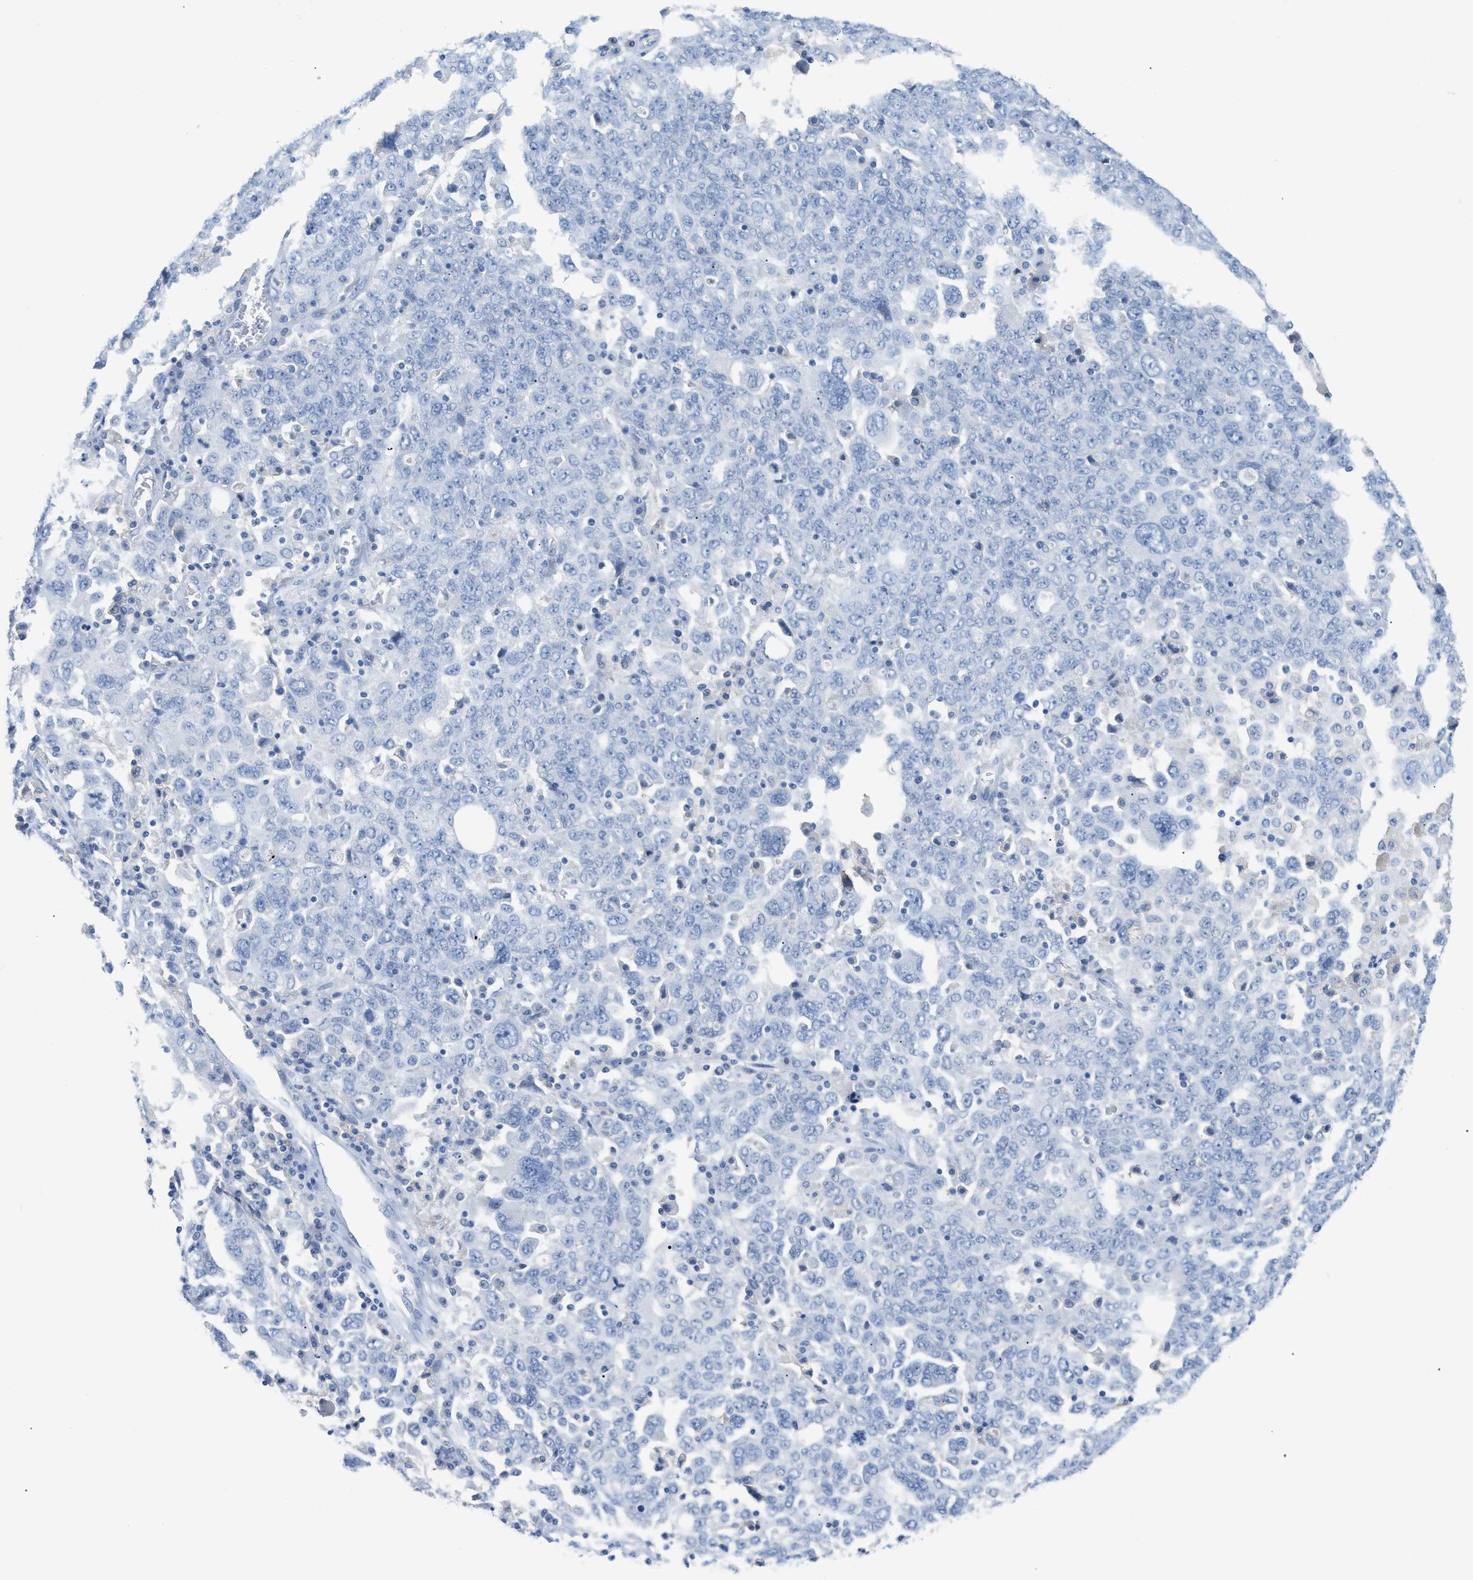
{"staining": {"intensity": "negative", "quantity": "none", "location": "none"}, "tissue": "ovarian cancer", "cell_type": "Tumor cells", "image_type": "cancer", "snomed": [{"axis": "morphology", "description": "Carcinoma, endometroid"}, {"axis": "topography", "description": "Ovary"}], "caption": "Tumor cells are negative for protein expression in human ovarian cancer (endometroid carcinoma). (Stains: DAB IHC with hematoxylin counter stain, Microscopy: brightfield microscopy at high magnification).", "gene": "PAPPA", "patient": {"sex": "female", "age": 62}}